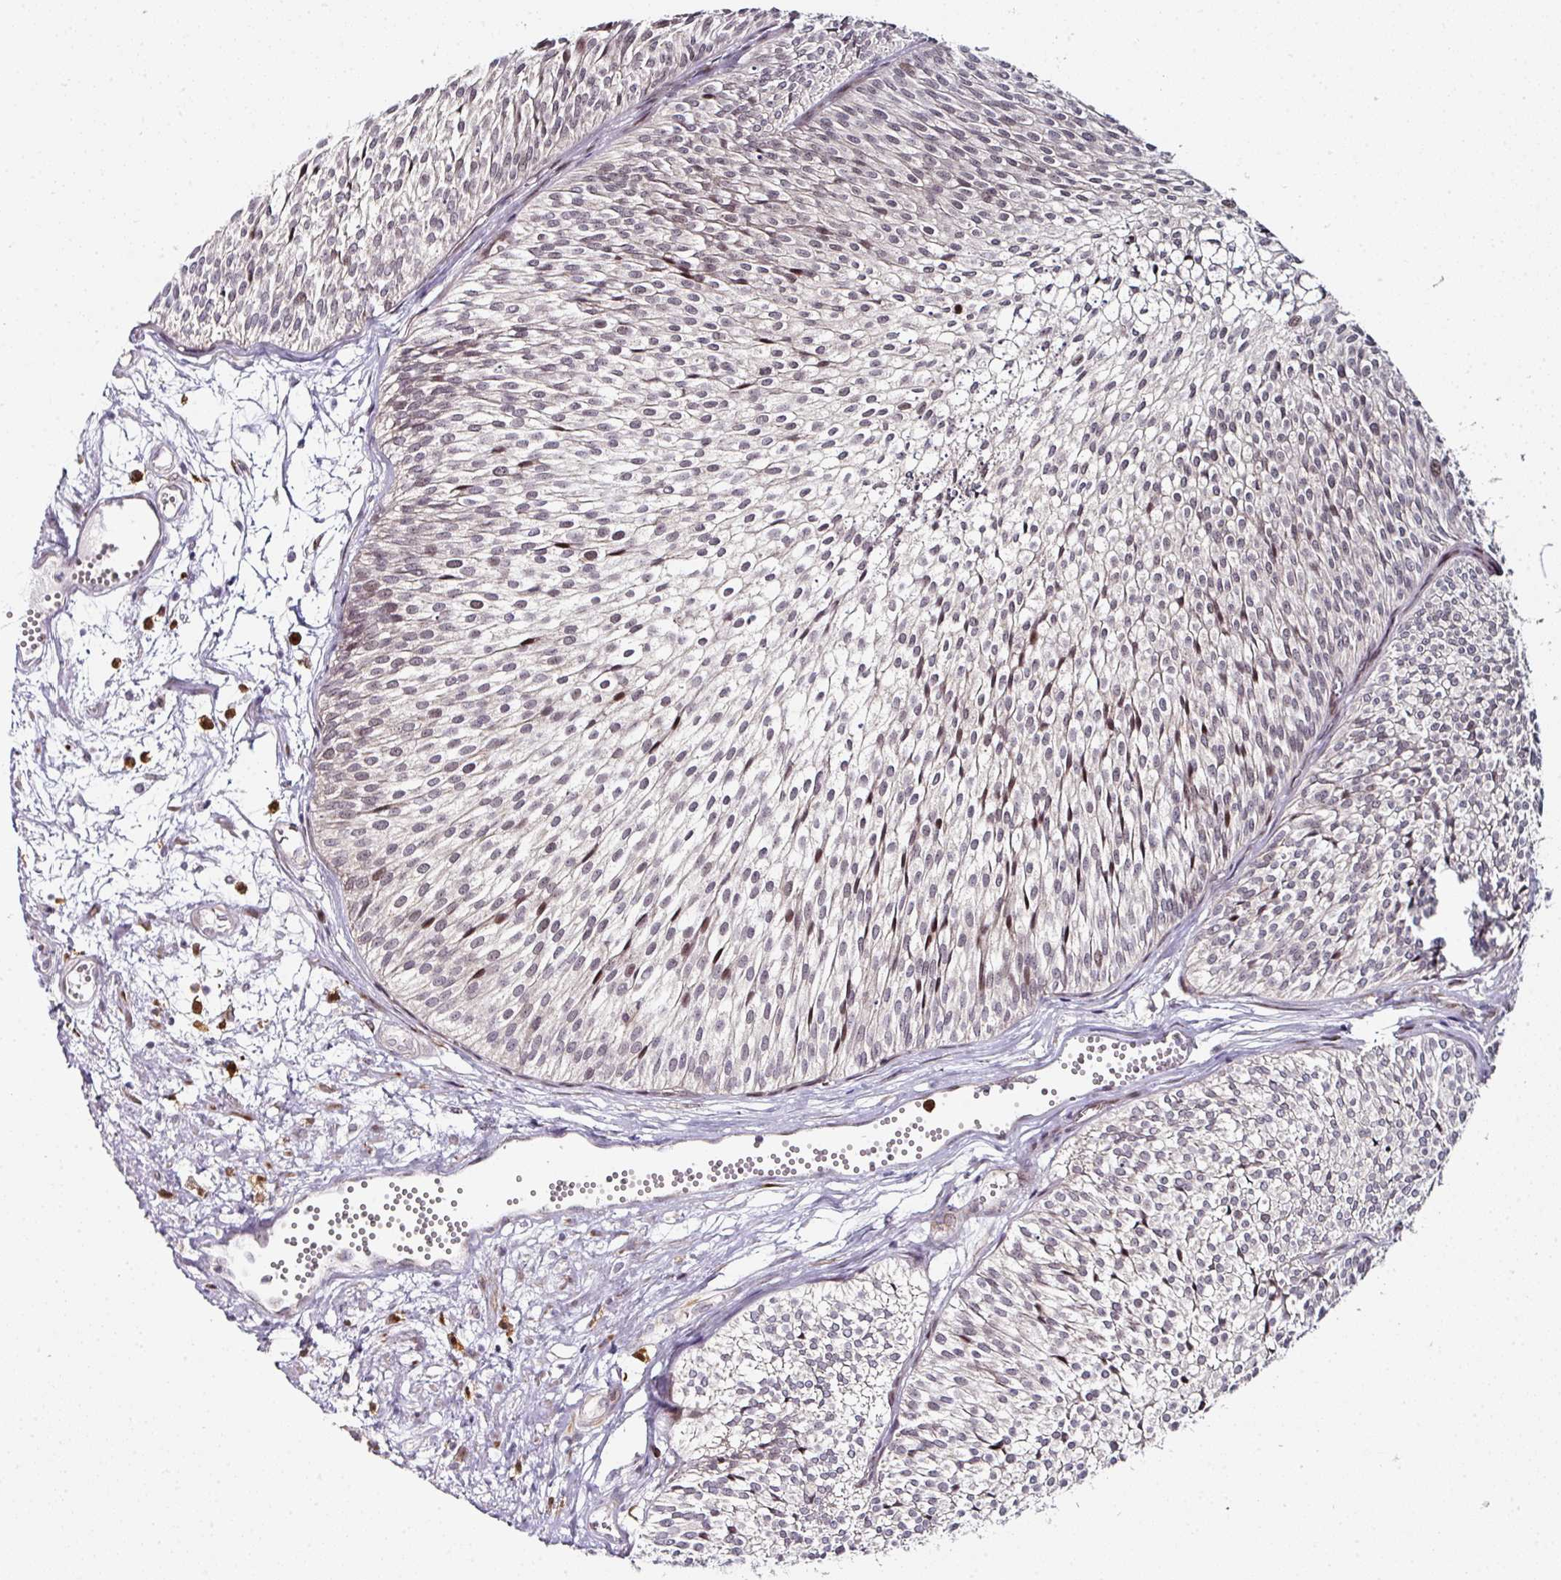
{"staining": {"intensity": "negative", "quantity": "none", "location": "none"}, "tissue": "urothelial cancer", "cell_type": "Tumor cells", "image_type": "cancer", "snomed": [{"axis": "morphology", "description": "Urothelial carcinoma, Low grade"}, {"axis": "topography", "description": "Urinary bladder"}], "caption": "A micrograph of low-grade urothelial carcinoma stained for a protein displays no brown staining in tumor cells. (DAB (3,3'-diaminobenzidine) immunohistochemistry (IHC) with hematoxylin counter stain).", "gene": "APOLD1", "patient": {"sex": "male", "age": 91}}